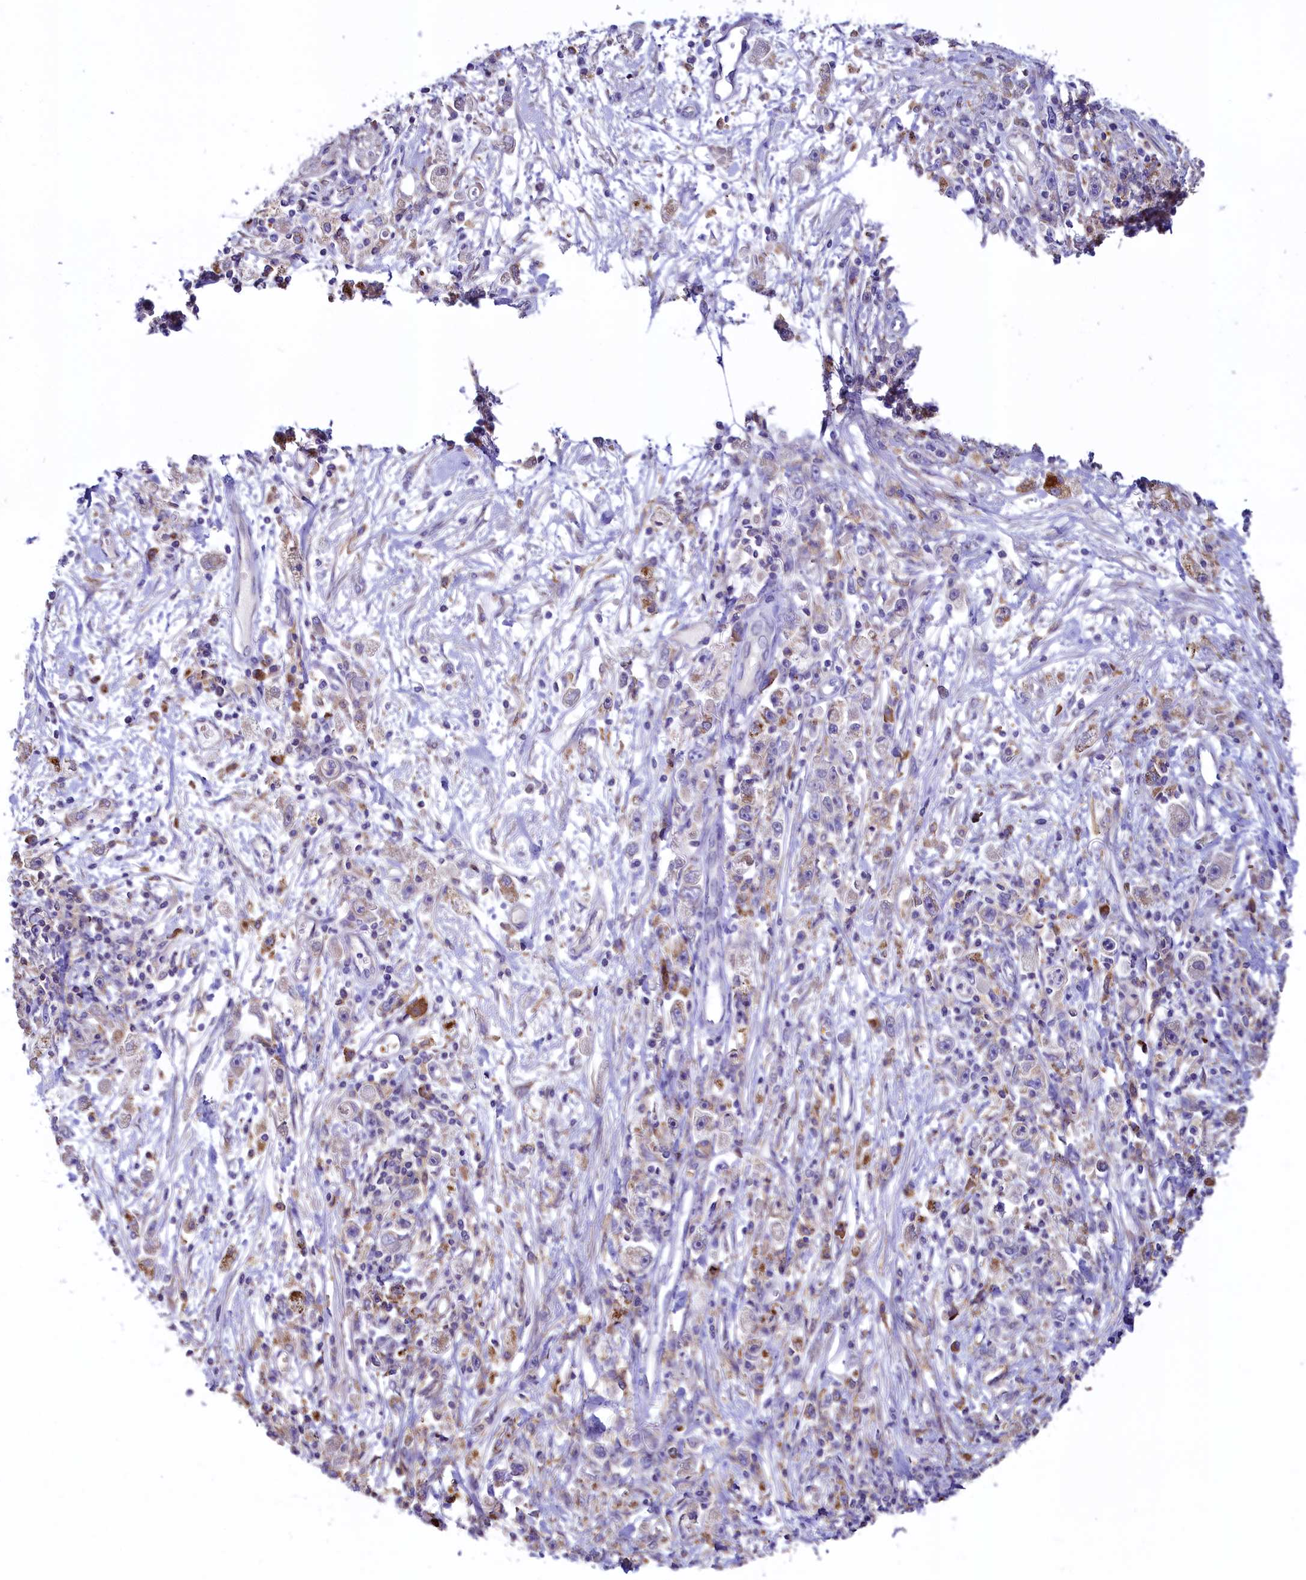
{"staining": {"intensity": "negative", "quantity": "none", "location": "none"}, "tissue": "stomach cancer", "cell_type": "Tumor cells", "image_type": "cancer", "snomed": [{"axis": "morphology", "description": "Adenocarcinoma, NOS"}, {"axis": "topography", "description": "Stomach"}], "caption": "Immunohistochemical staining of stomach cancer (adenocarcinoma) demonstrates no significant positivity in tumor cells.", "gene": "HPS6", "patient": {"sex": "female", "age": 59}}